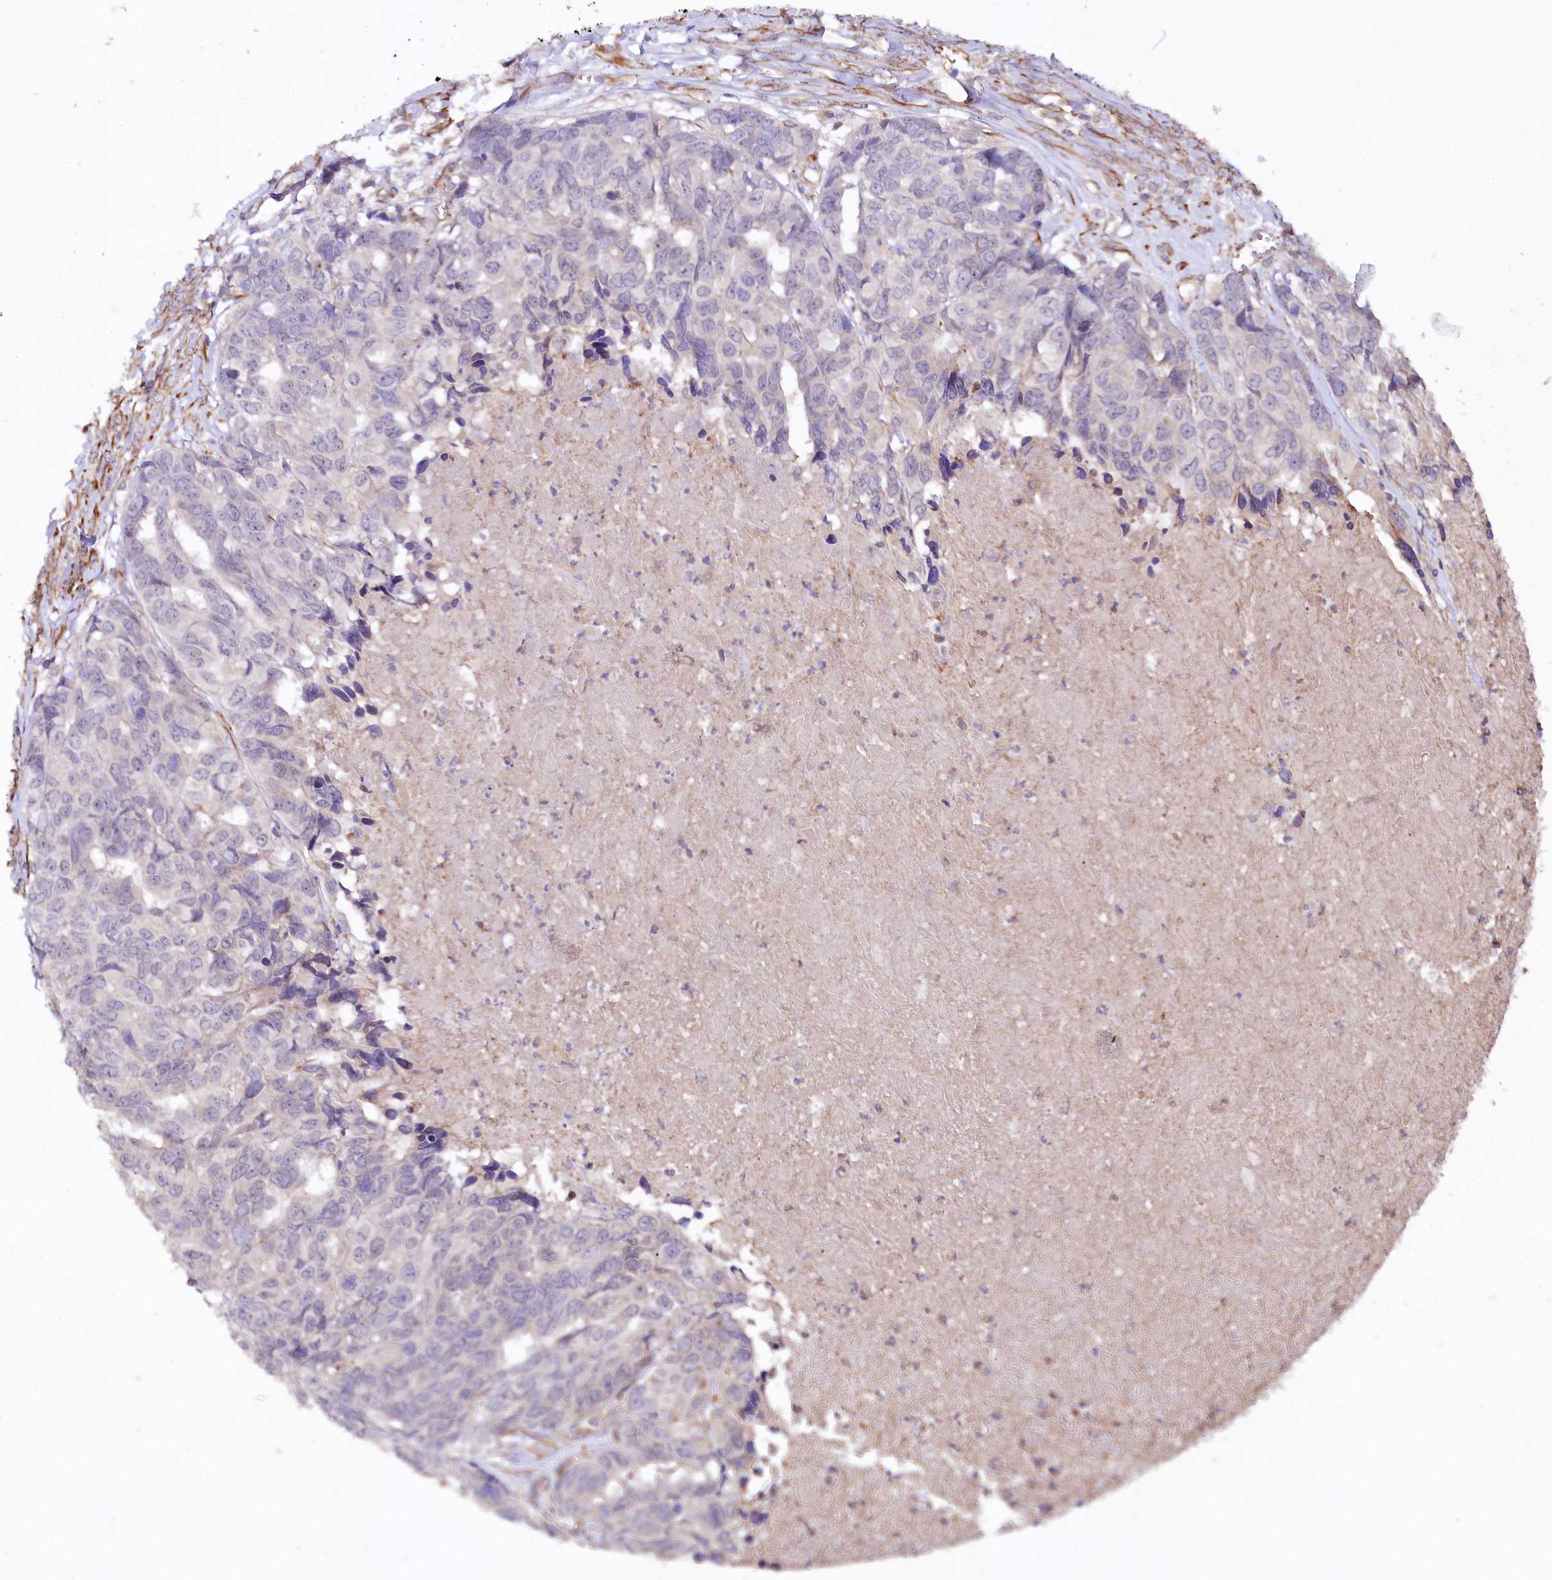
{"staining": {"intensity": "negative", "quantity": "none", "location": "none"}, "tissue": "ovarian cancer", "cell_type": "Tumor cells", "image_type": "cancer", "snomed": [{"axis": "morphology", "description": "Cystadenocarcinoma, serous, NOS"}, {"axis": "topography", "description": "Ovary"}], "caption": "Immunohistochemistry photomicrograph of neoplastic tissue: human serous cystadenocarcinoma (ovarian) stained with DAB displays no significant protein positivity in tumor cells. (Brightfield microscopy of DAB IHC at high magnification).", "gene": "TTC12", "patient": {"sex": "female", "age": 79}}